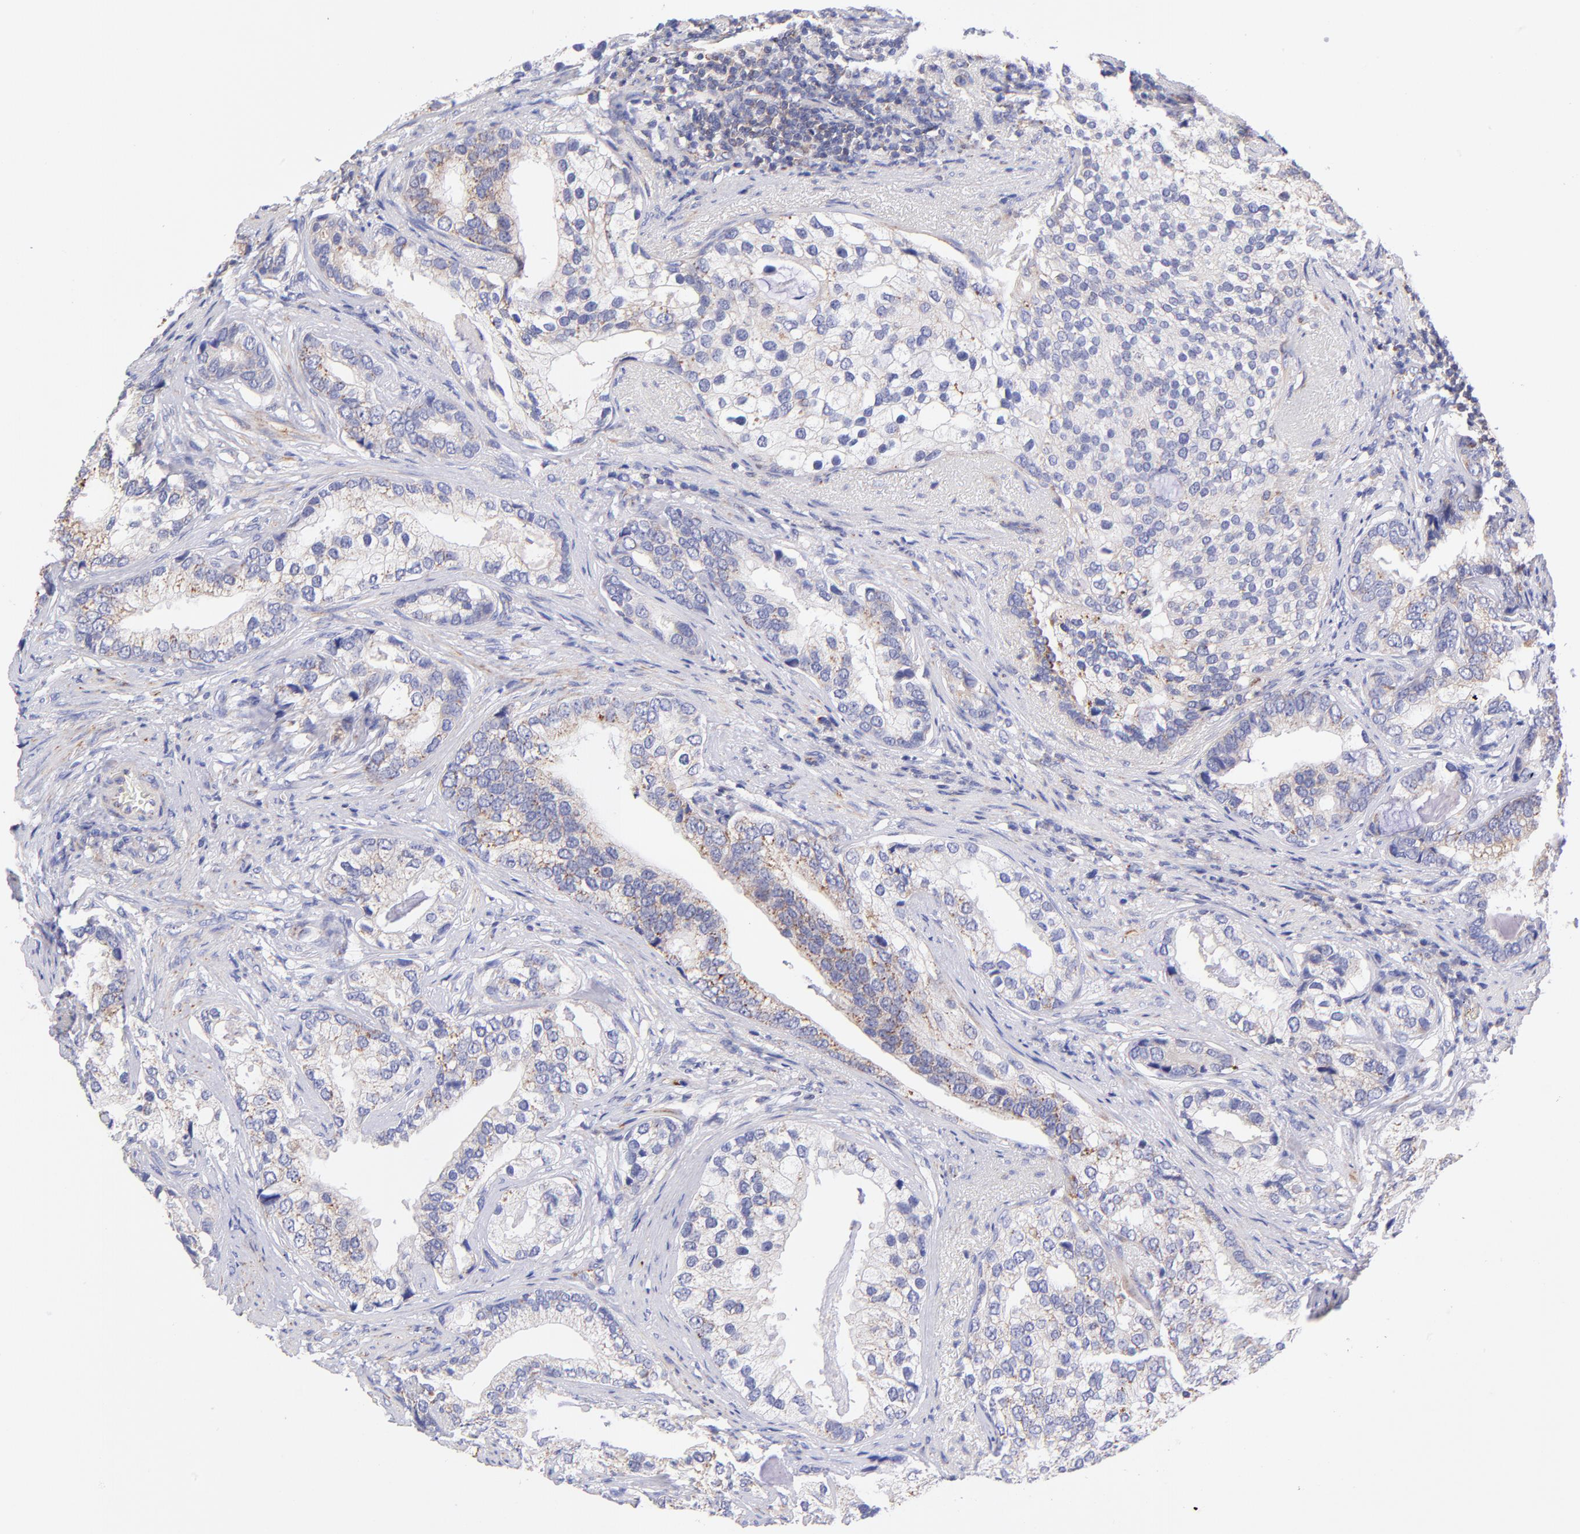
{"staining": {"intensity": "moderate", "quantity": "25%-75%", "location": "cytoplasmic/membranous"}, "tissue": "prostate cancer", "cell_type": "Tumor cells", "image_type": "cancer", "snomed": [{"axis": "morphology", "description": "Adenocarcinoma, Low grade"}, {"axis": "topography", "description": "Prostate"}], "caption": "Protein expression analysis of prostate cancer (adenocarcinoma (low-grade)) displays moderate cytoplasmic/membranous positivity in about 25%-75% of tumor cells. (DAB (3,3'-diaminobenzidine) IHC, brown staining for protein, blue staining for nuclei).", "gene": "NDUFB7", "patient": {"sex": "male", "age": 71}}